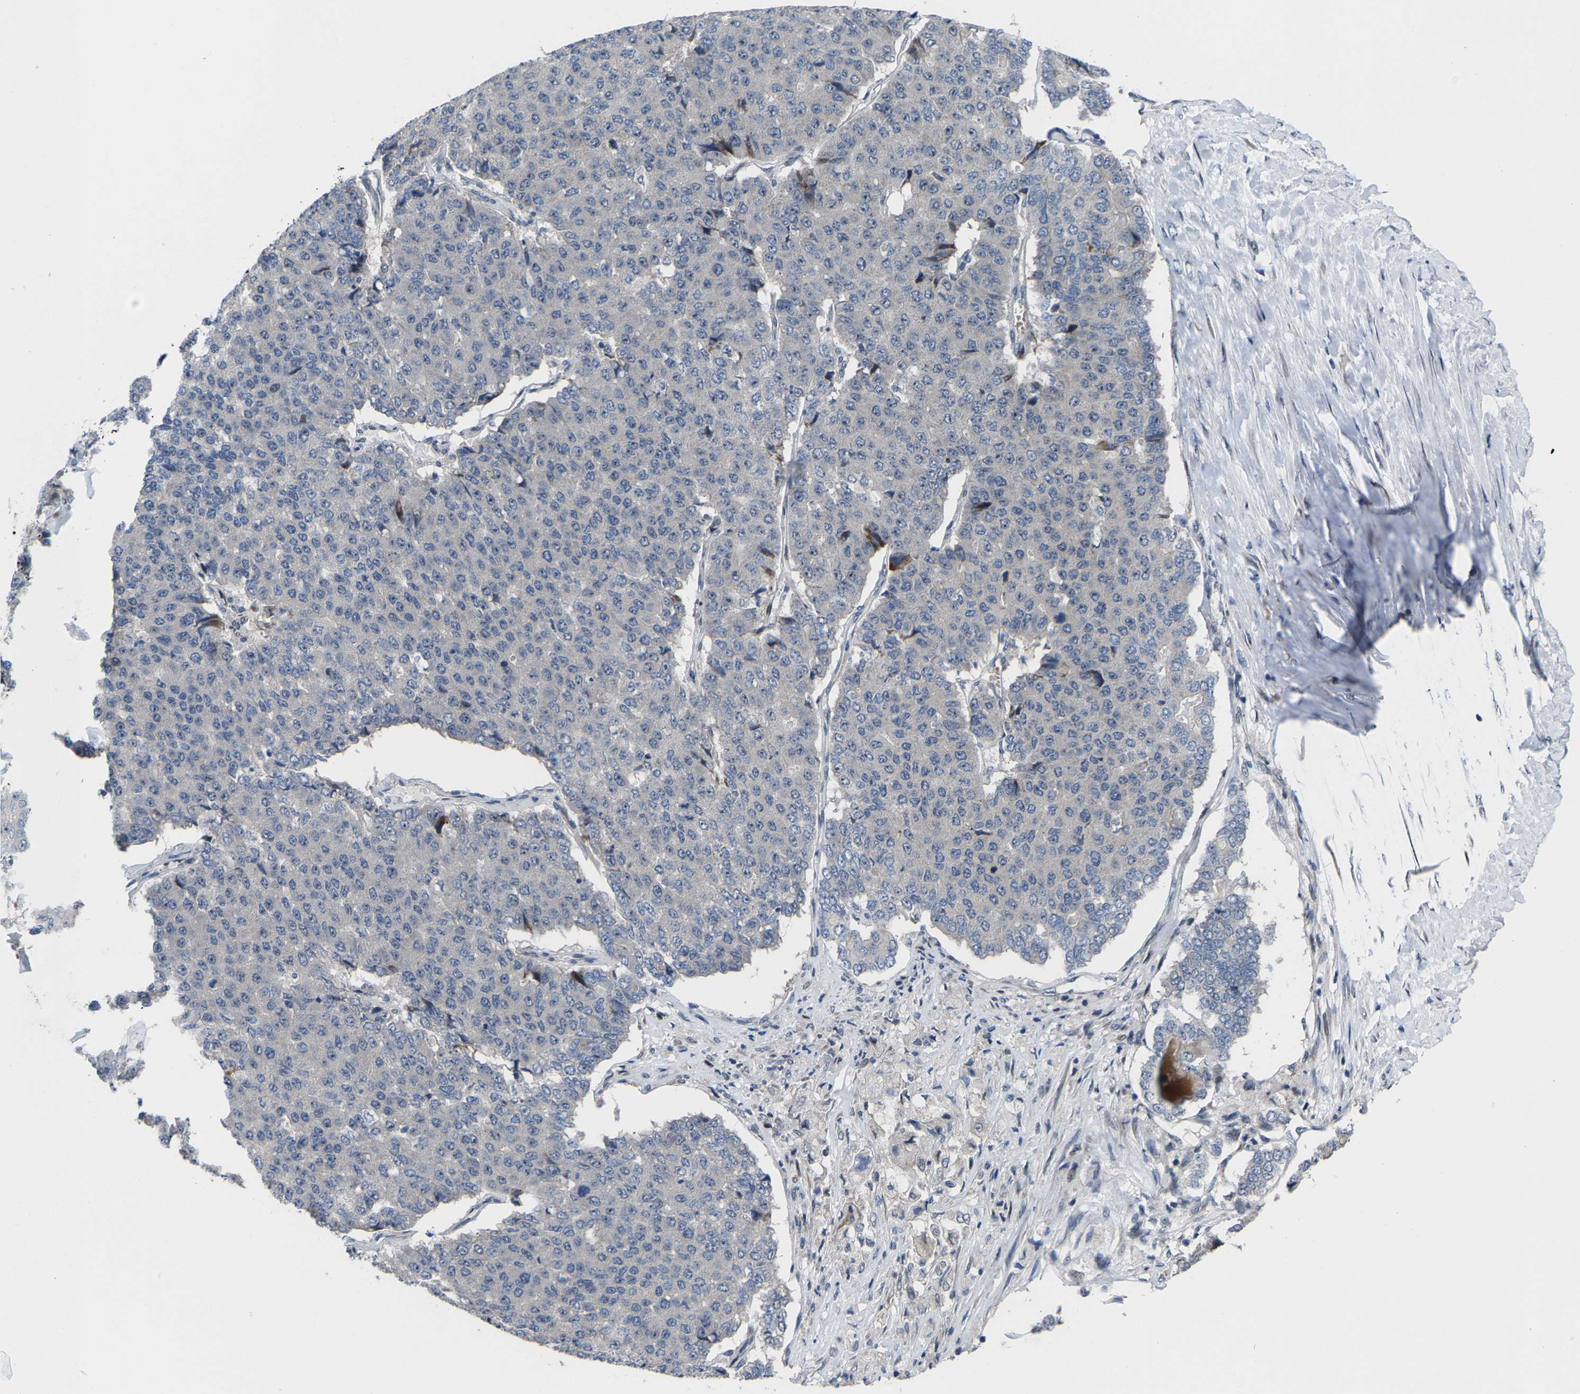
{"staining": {"intensity": "negative", "quantity": "none", "location": "none"}, "tissue": "pancreatic cancer", "cell_type": "Tumor cells", "image_type": "cancer", "snomed": [{"axis": "morphology", "description": "Adenocarcinoma, NOS"}, {"axis": "topography", "description": "Pancreas"}], "caption": "Tumor cells show no significant expression in pancreatic cancer.", "gene": "HAUS6", "patient": {"sex": "male", "age": 50}}